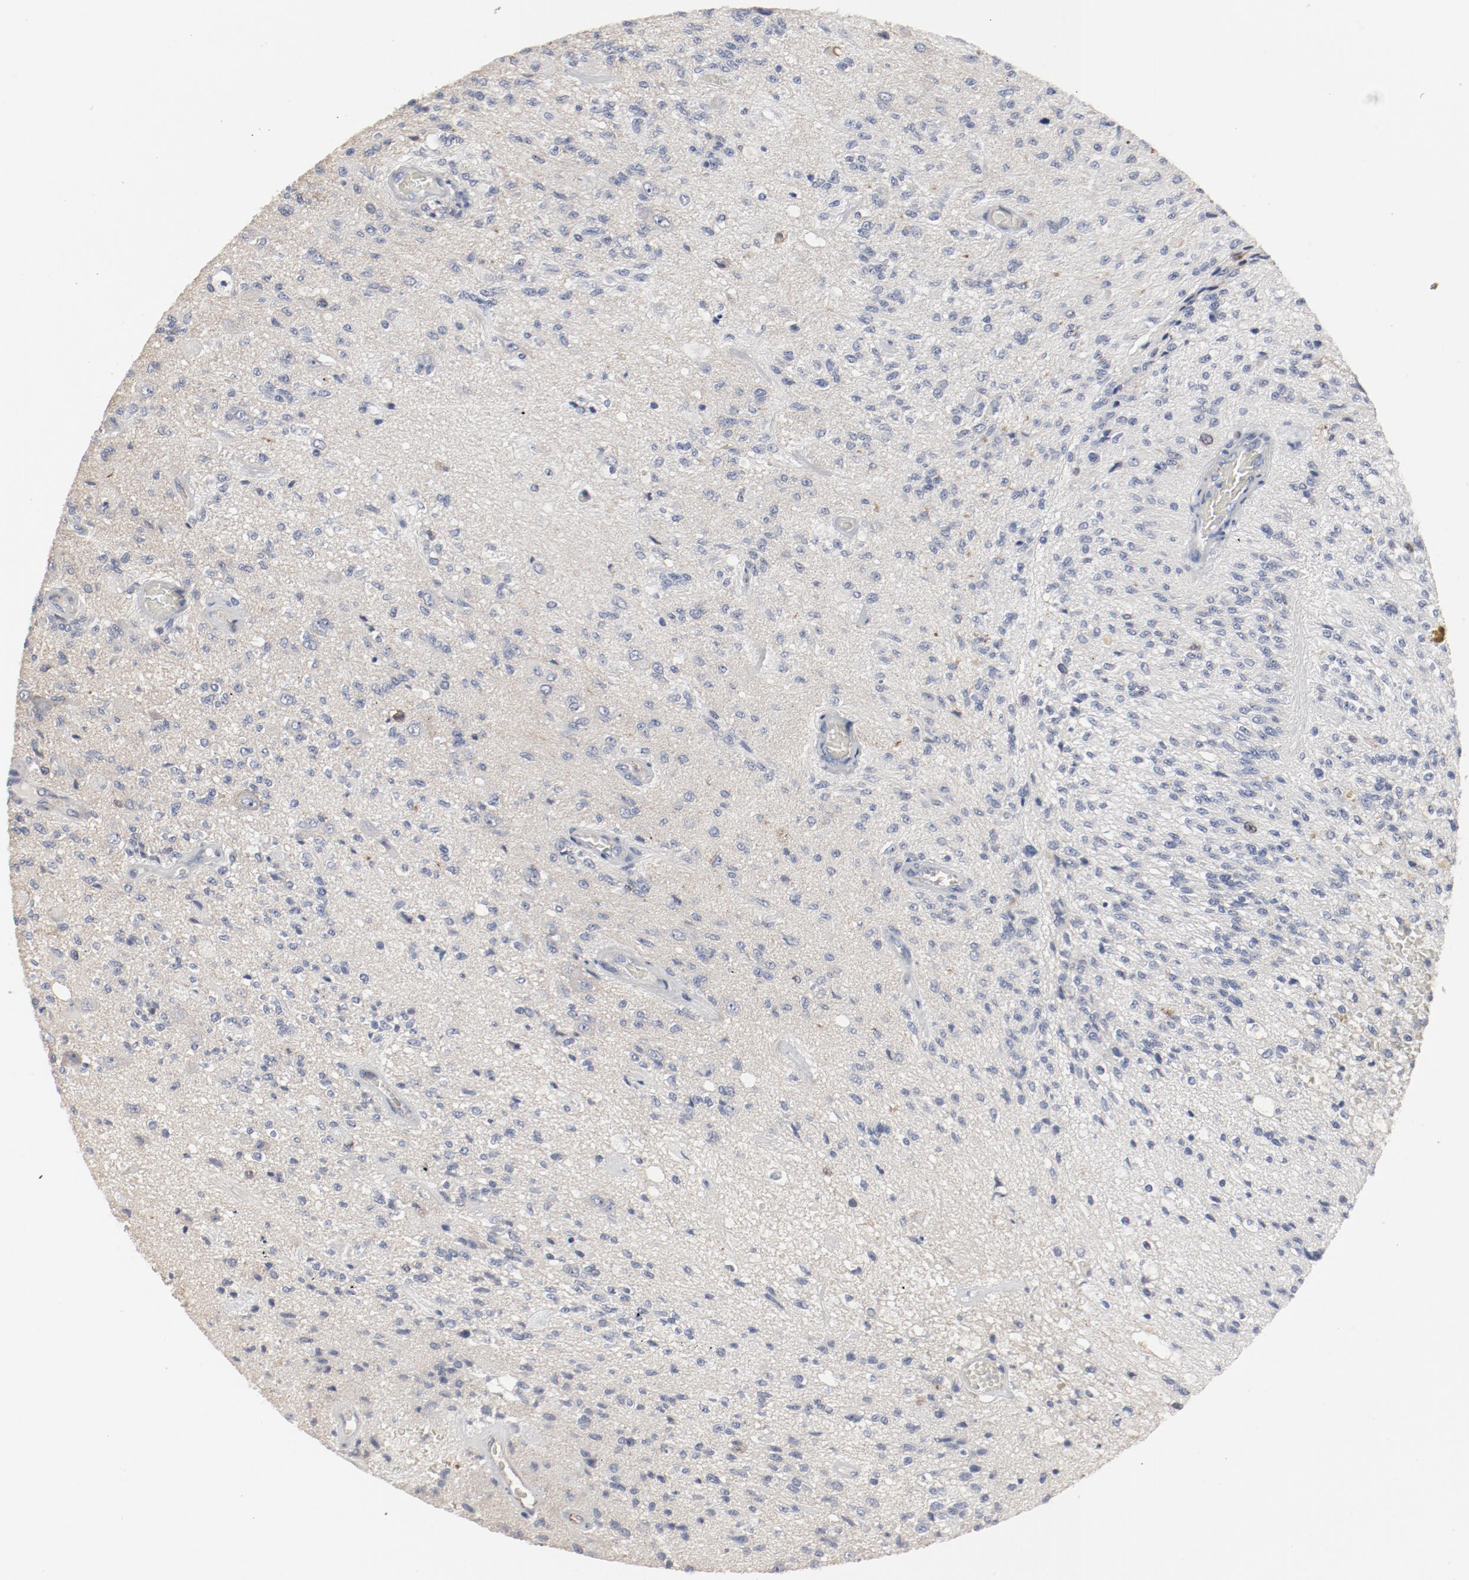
{"staining": {"intensity": "moderate", "quantity": "<25%", "location": "cytoplasmic/membranous"}, "tissue": "glioma", "cell_type": "Tumor cells", "image_type": "cancer", "snomed": [{"axis": "morphology", "description": "Normal tissue, NOS"}, {"axis": "morphology", "description": "Glioma, malignant, High grade"}, {"axis": "topography", "description": "Cerebral cortex"}], "caption": "Protein staining demonstrates moderate cytoplasmic/membranous expression in about <25% of tumor cells in malignant high-grade glioma. Using DAB (brown) and hematoxylin (blue) stains, captured at high magnification using brightfield microscopy.", "gene": "CDK1", "patient": {"sex": "male", "age": 77}}